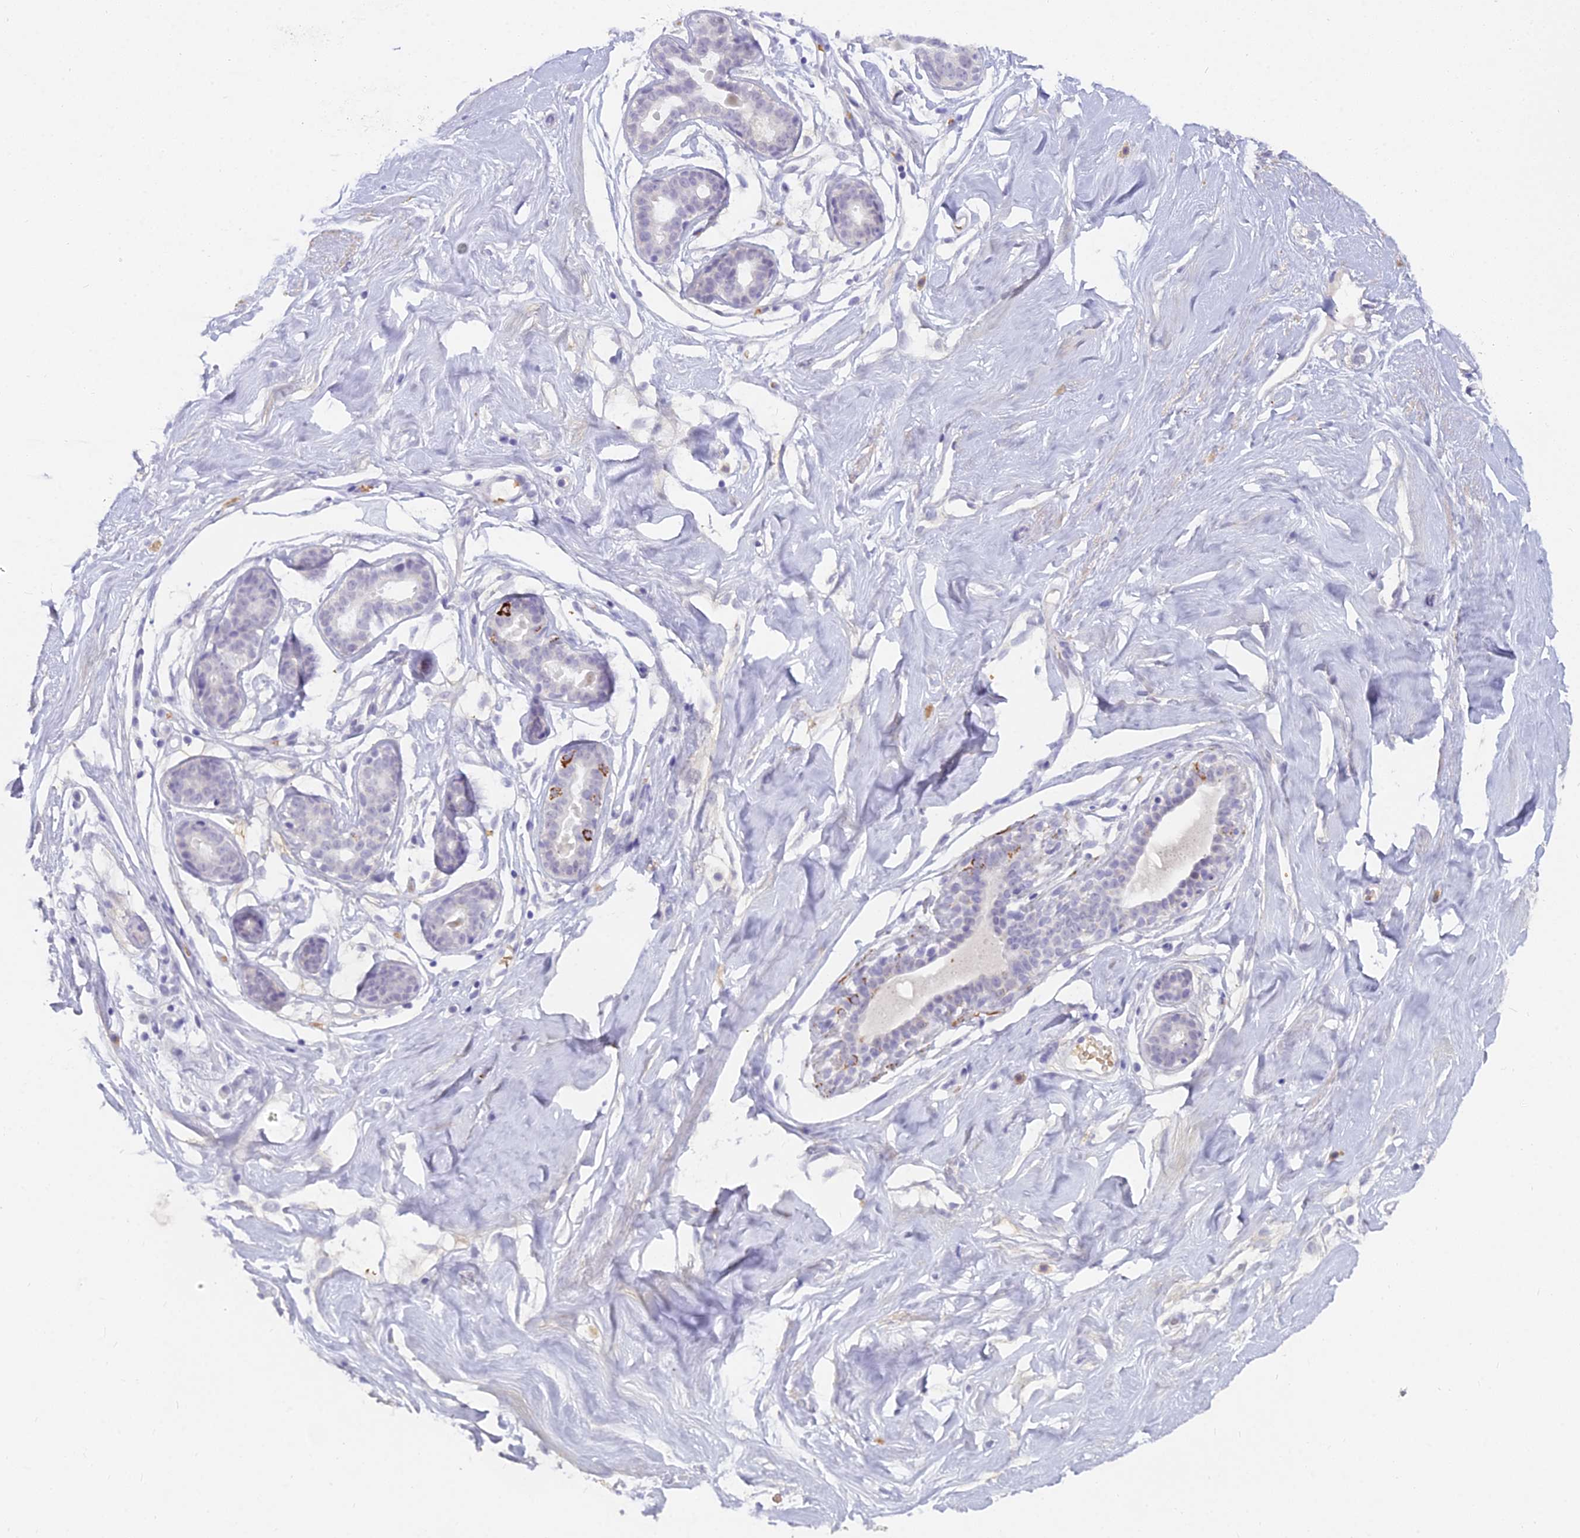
{"staining": {"intensity": "negative", "quantity": "none", "location": "none"}, "tissue": "breast", "cell_type": "Adipocytes", "image_type": "normal", "snomed": [{"axis": "morphology", "description": "Normal tissue, NOS"}, {"axis": "morphology", "description": "Adenoma, NOS"}, {"axis": "topography", "description": "Breast"}], "caption": "A high-resolution image shows IHC staining of normal breast, which exhibits no significant positivity in adipocytes.", "gene": "OSTN", "patient": {"sex": "female", "age": 23}}